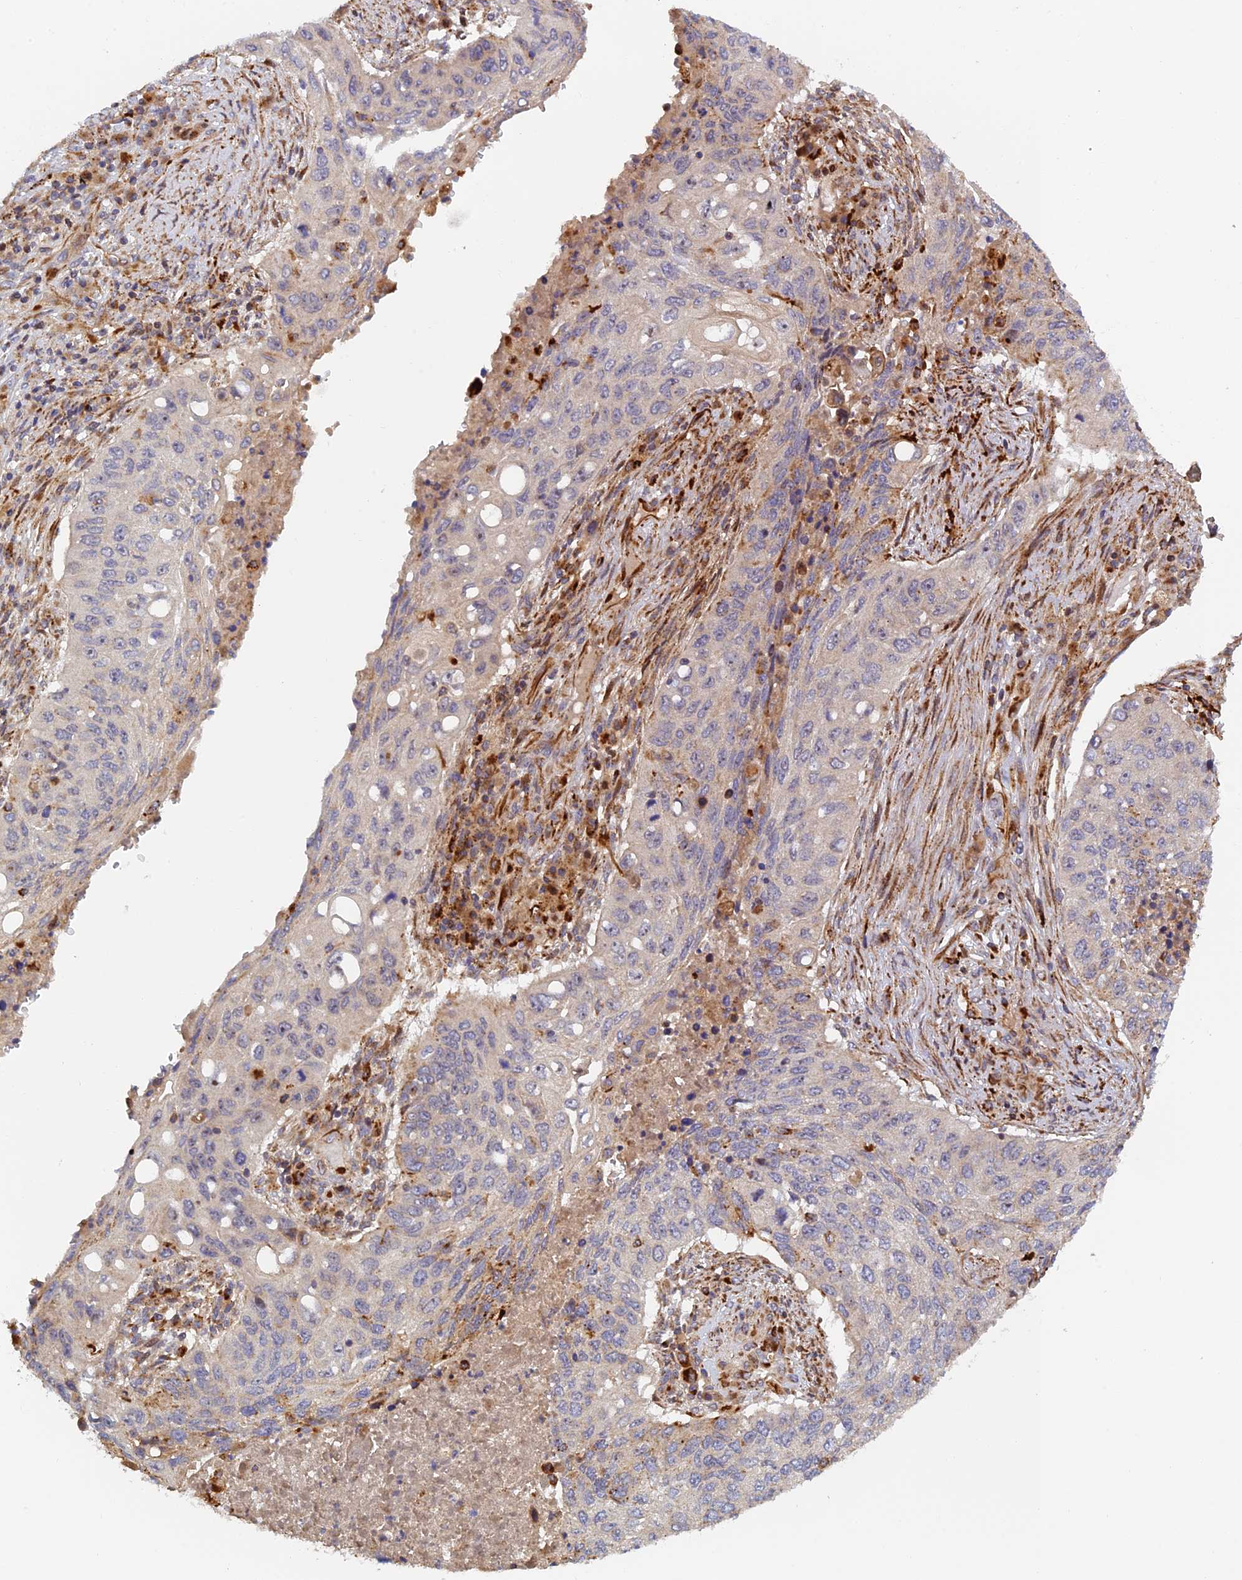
{"staining": {"intensity": "negative", "quantity": "none", "location": "none"}, "tissue": "lung cancer", "cell_type": "Tumor cells", "image_type": "cancer", "snomed": [{"axis": "morphology", "description": "Squamous cell carcinoma, NOS"}, {"axis": "topography", "description": "Lung"}], "caption": "A histopathology image of lung cancer (squamous cell carcinoma) stained for a protein displays no brown staining in tumor cells.", "gene": "PPP2R3C", "patient": {"sex": "female", "age": 63}}